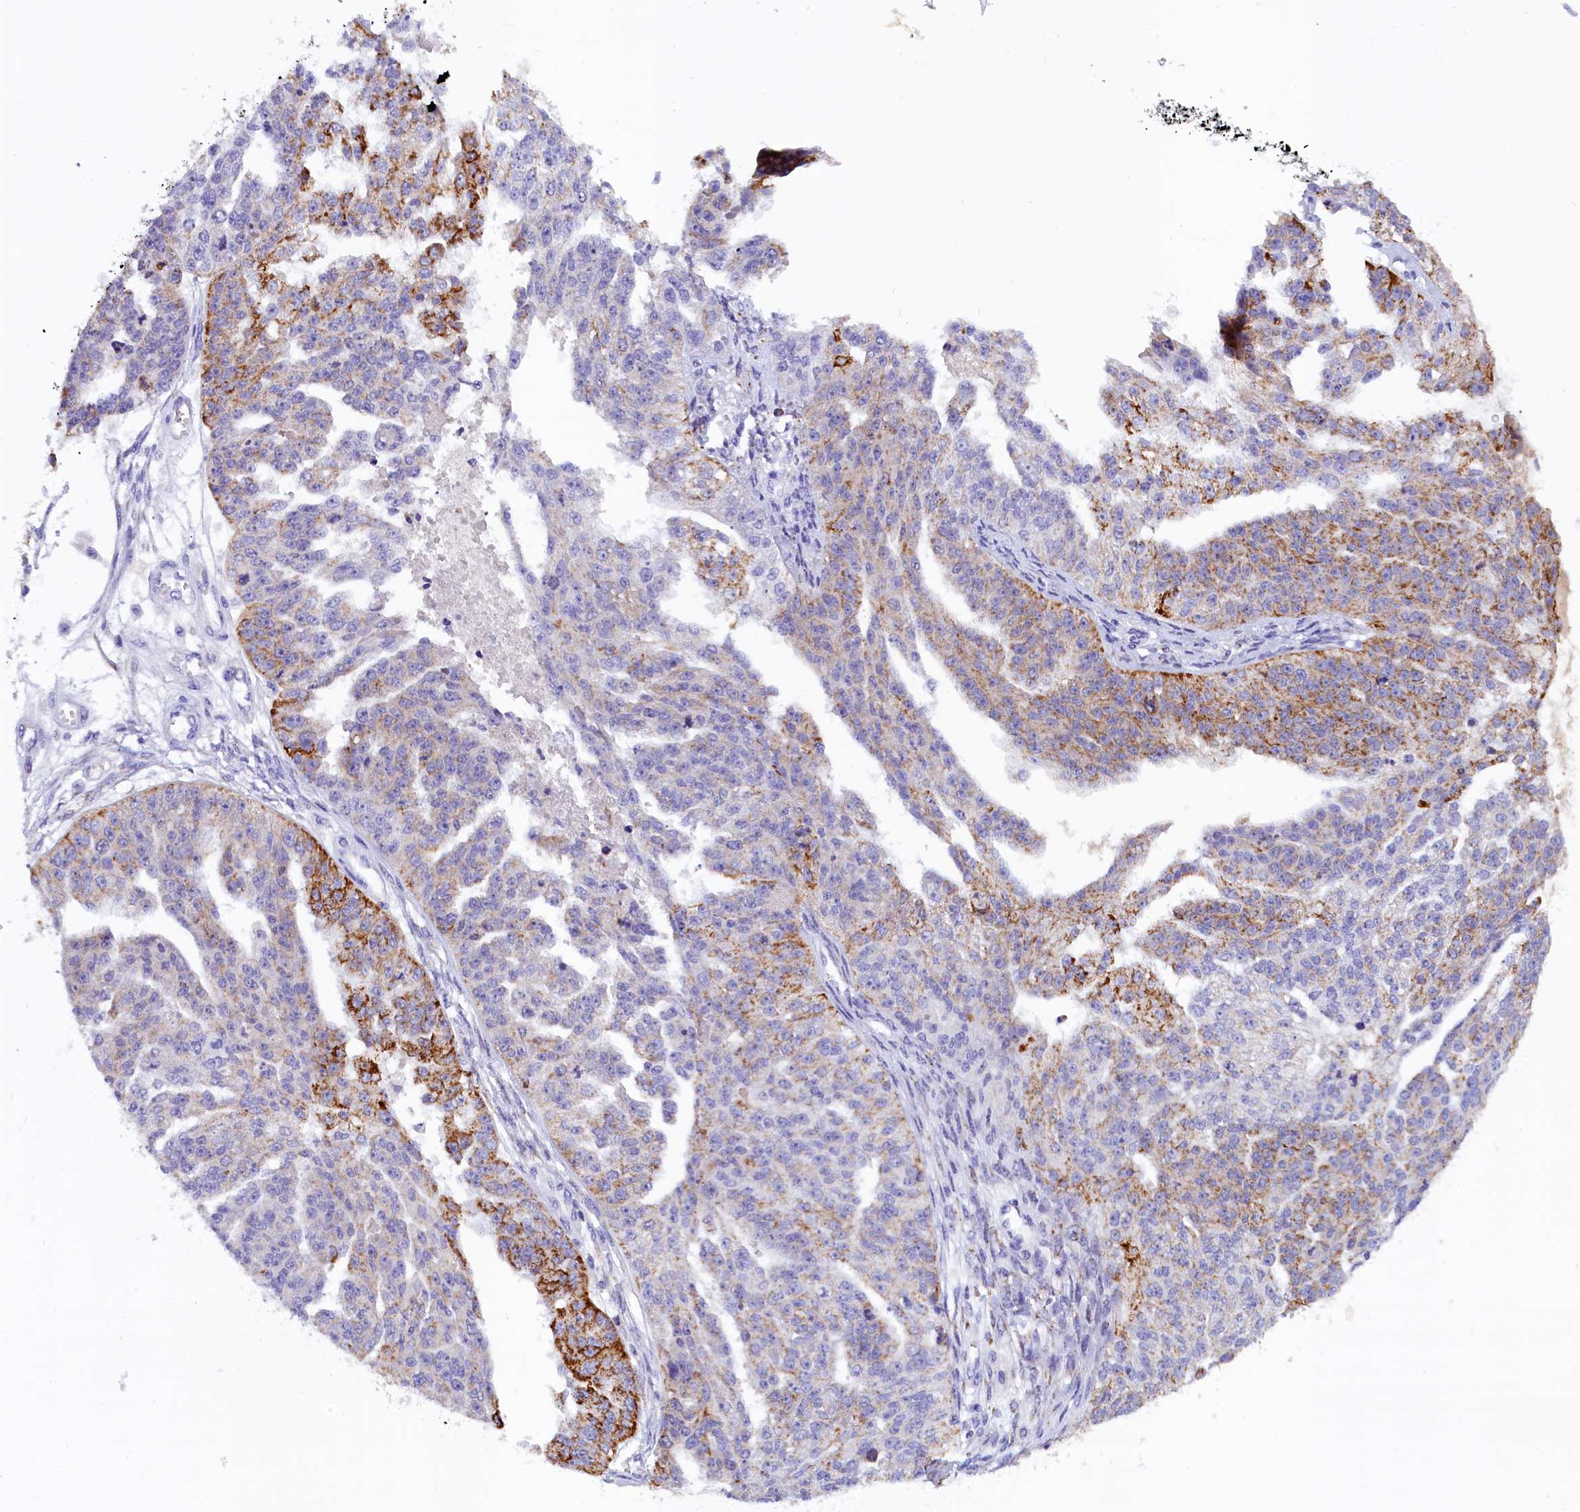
{"staining": {"intensity": "moderate", "quantity": "25%-75%", "location": "cytoplasmic/membranous"}, "tissue": "ovarian cancer", "cell_type": "Tumor cells", "image_type": "cancer", "snomed": [{"axis": "morphology", "description": "Cystadenocarcinoma, serous, NOS"}, {"axis": "topography", "description": "Ovary"}], "caption": "A histopathology image of human ovarian cancer (serous cystadenocarcinoma) stained for a protein displays moderate cytoplasmic/membranous brown staining in tumor cells.", "gene": "ABAT", "patient": {"sex": "female", "age": 58}}